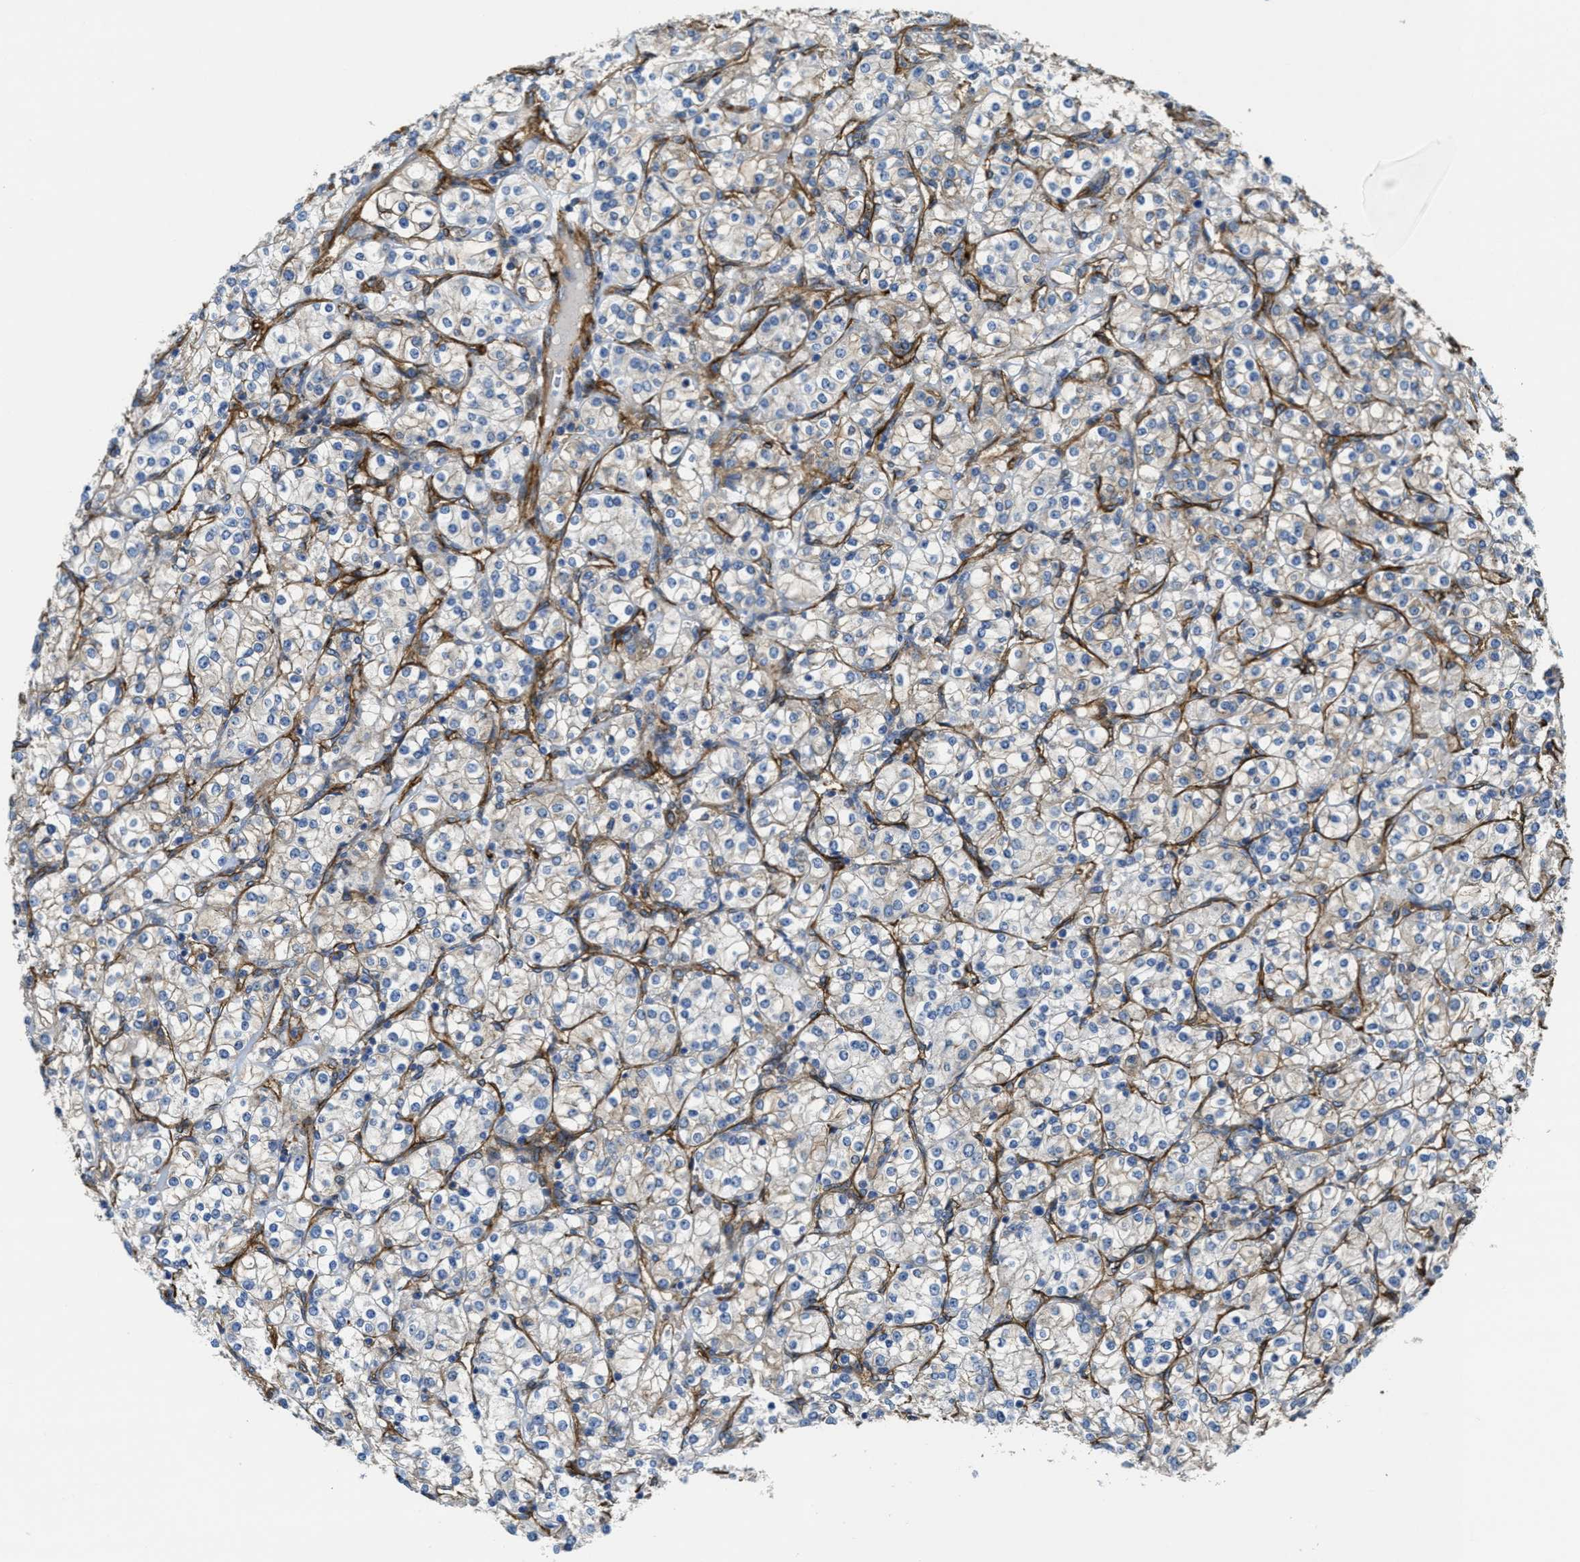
{"staining": {"intensity": "weak", "quantity": "<25%", "location": "cytoplasmic/membranous"}, "tissue": "renal cancer", "cell_type": "Tumor cells", "image_type": "cancer", "snomed": [{"axis": "morphology", "description": "Adenocarcinoma, NOS"}, {"axis": "topography", "description": "Kidney"}], "caption": "A histopathology image of human adenocarcinoma (renal) is negative for staining in tumor cells. (Stains: DAB immunohistochemistry (IHC) with hematoxylin counter stain, Microscopy: brightfield microscopy at high magnification).", "gene": "NAB1", "patient": {"sex": "male", "age": 77}}